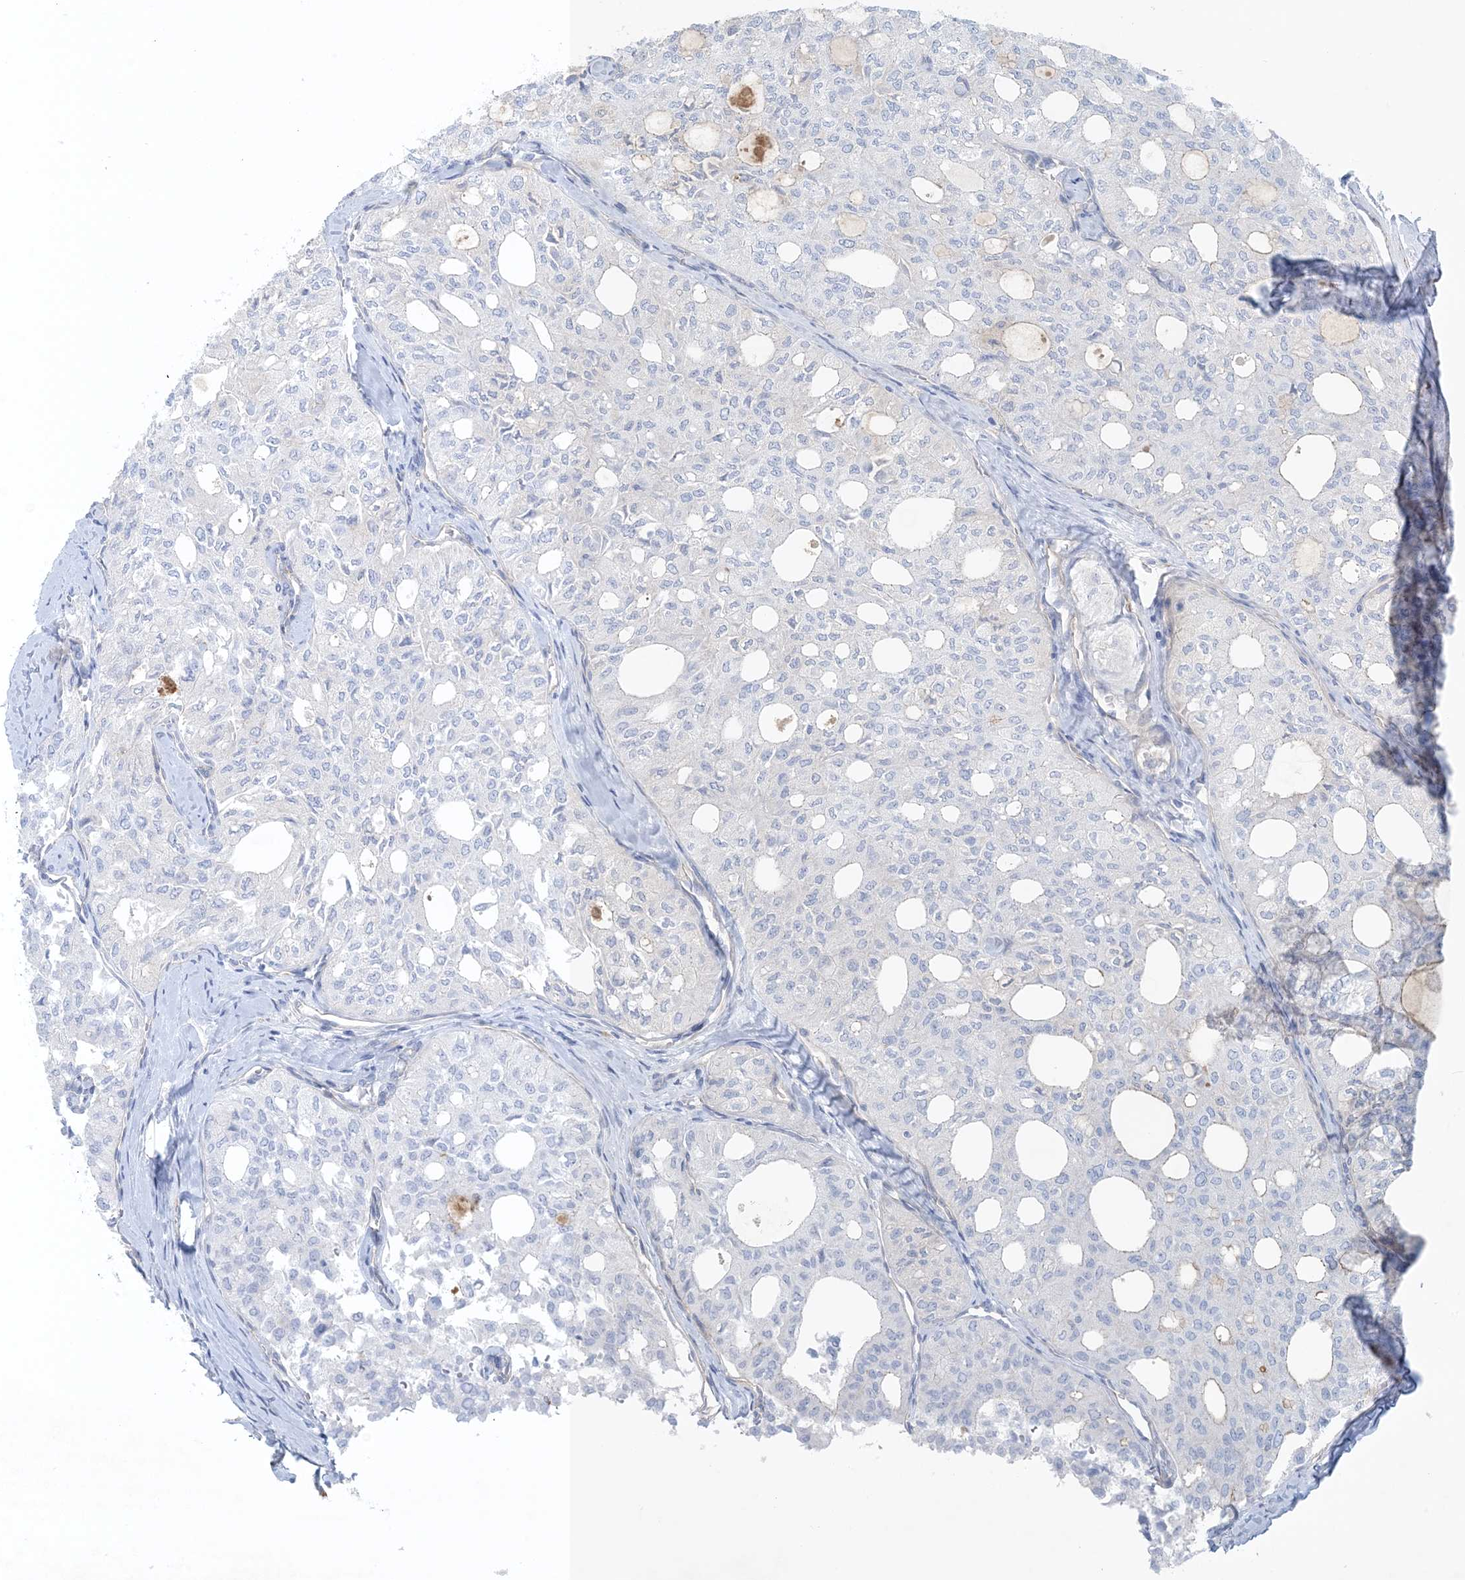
{"staining": {"intensity": "negative", "quantity": "none", "location": "none"}, "tissue": "thyroid cancer", "cell_type": "Tumor cells", "image_type": "cancer", "snomed": [{"axis": "morphology", "description": "Follicular adenoma carcinoma, NOS"}, {"axis": "topography", "description": "Thyroid gland"}], "caption": "A histopathology image of thyroid follicular adenoma carcinoma stained for a protein displays no brown staining in tumor cells. Nuclei are stained in blue.", "gene": "SHANK1", "patient": {"sex": "male", "age": 75}}